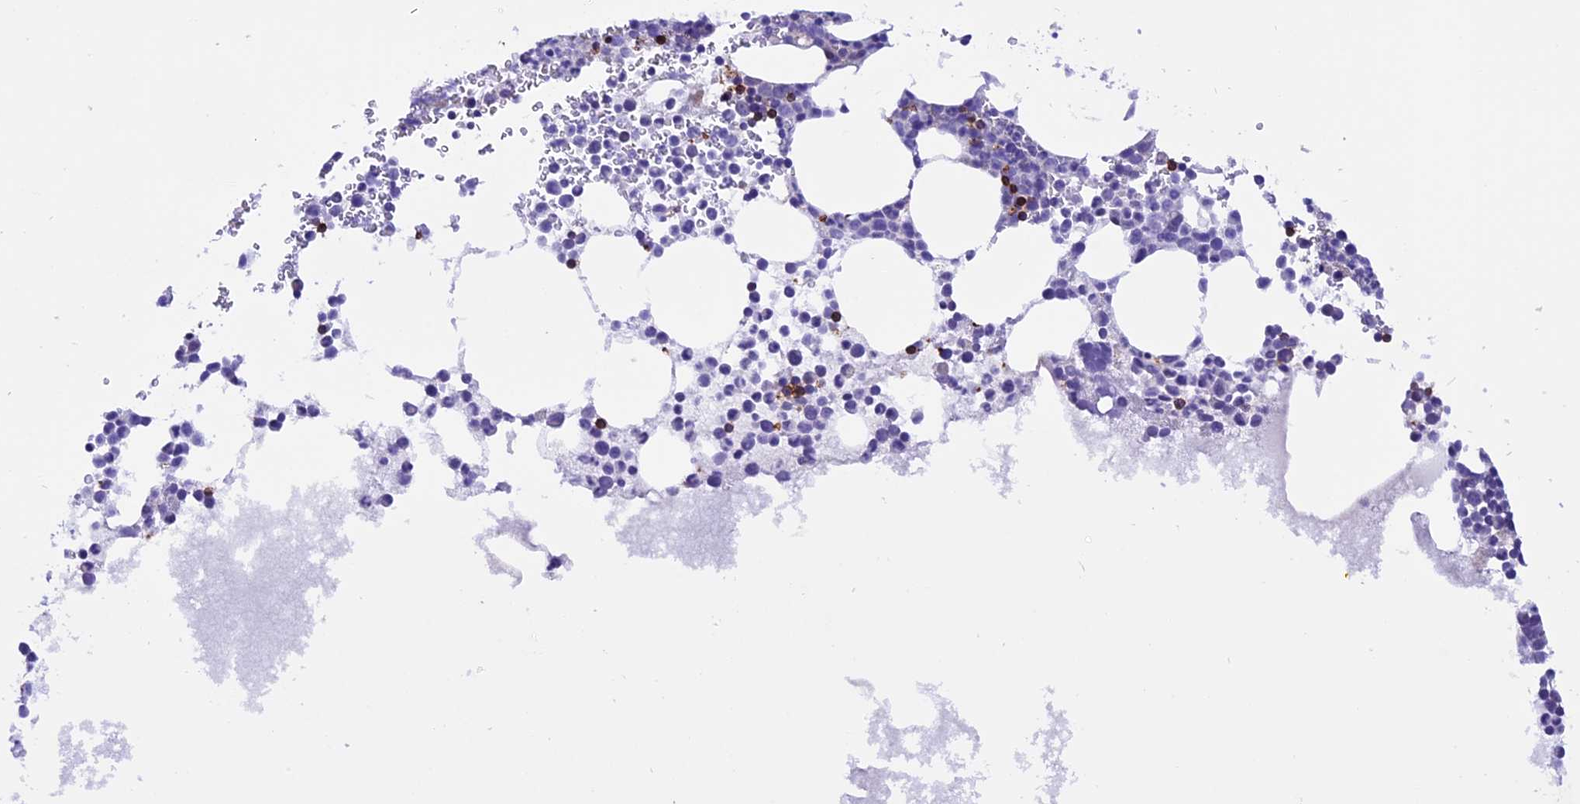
{"staining": {"intensity": "strong", "quantity": "<25%", "location": "cytoplasmic/membranous"}, "tissue": "bone marrow", "cell_type": "Hematopoietic cells", "image_type": "normal", "snomed": [{"axis": "morphology", "description": "Normal tissue, NOS"}, {"axis": "topography", "description": "Bone marrow"}], "caption": "Strong cytoplasmic/membranous staining for a protein is present in approximately <25% of hematopoietic cells of normal bone marrow using immunohistochemistry (IHC).", "gene": "XKR7", "patient": {"sex": "female", "age": 78}}